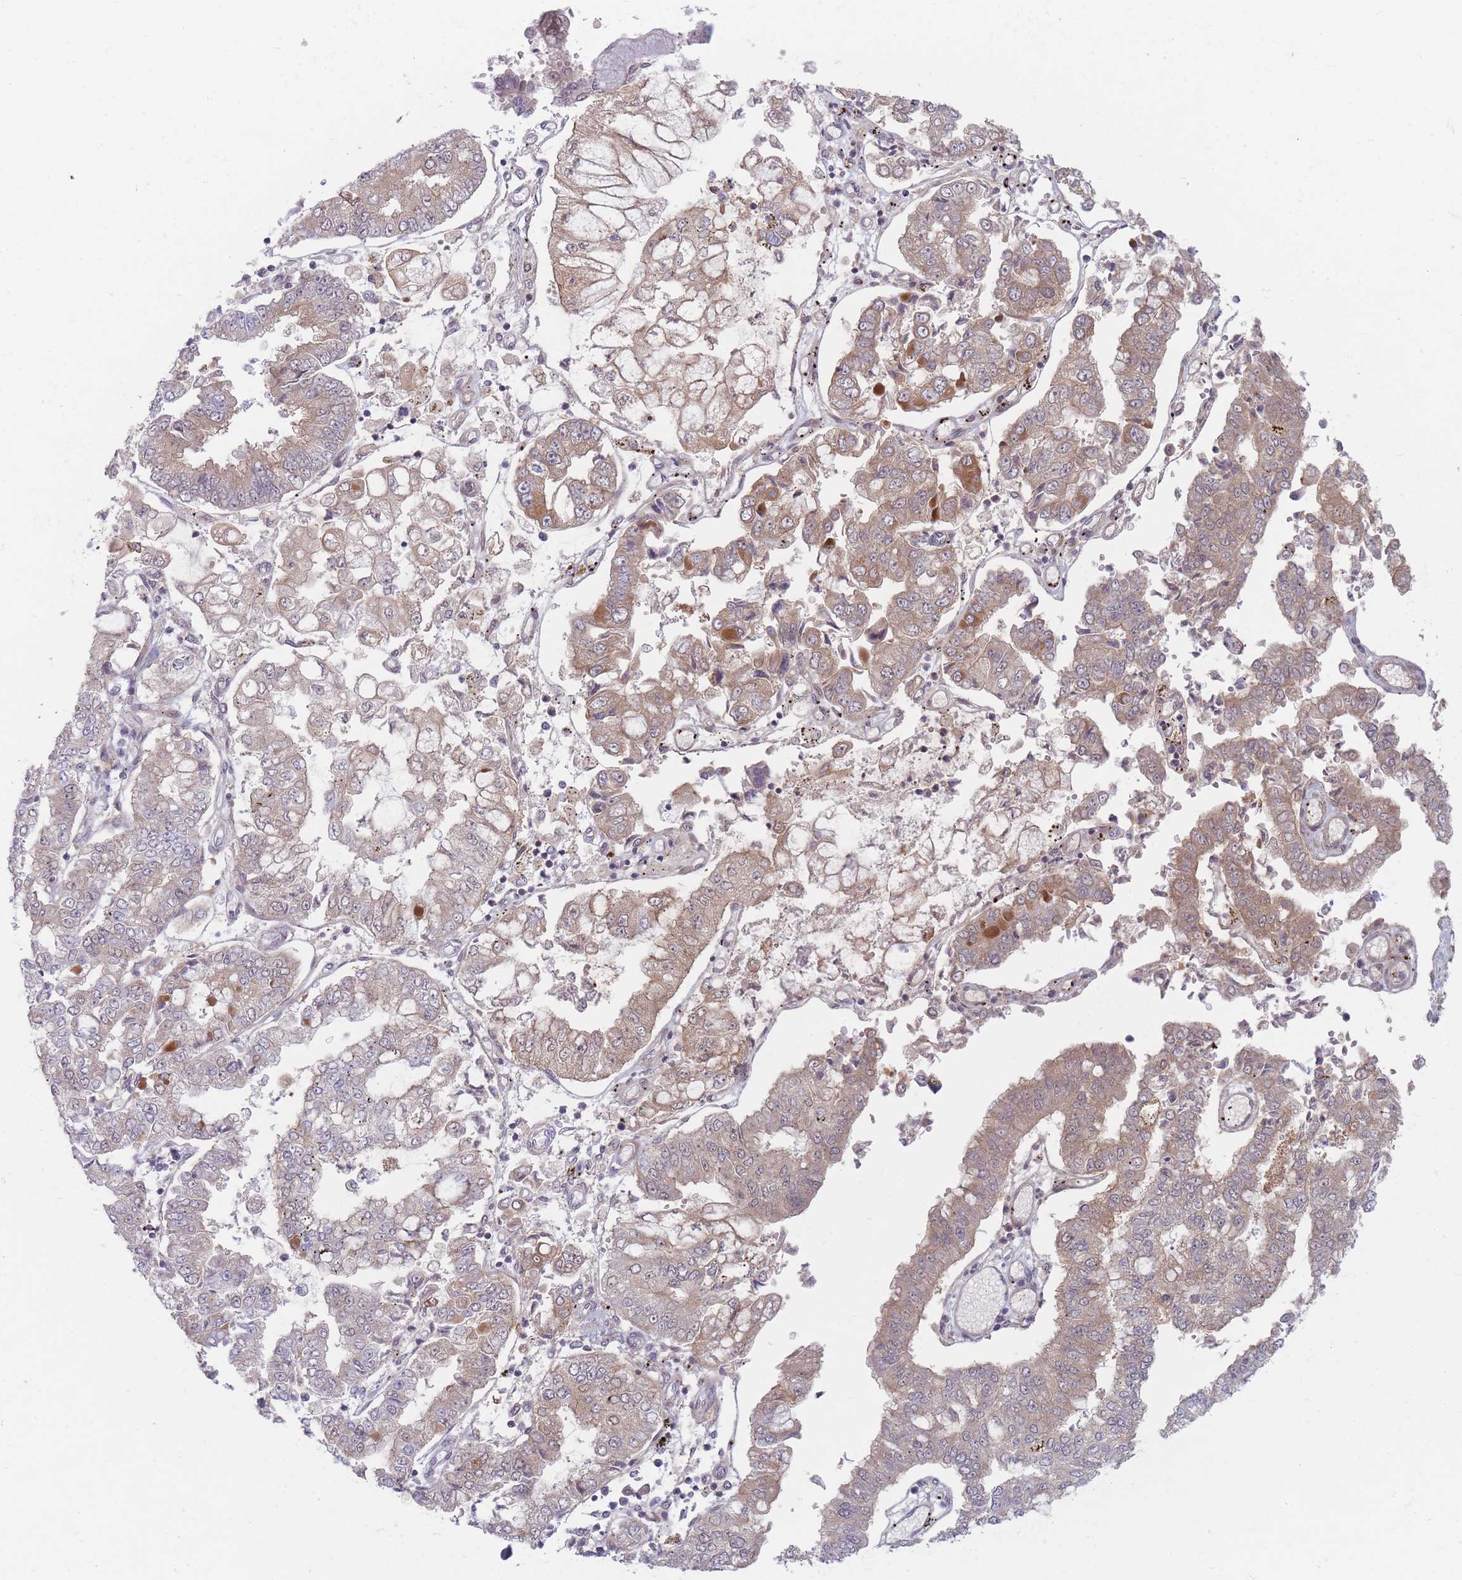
{"staining": {"intensity": "moderate", "quantity": "25%-75%", "location": "cytoplasmic/membranous"}, "tissue": "stomach cancer", "cell_type": "Tumor cells", "image_type": "cancer", "snomed": [{"axis": "morphology", "description": "Adenocarcinoma, NOS"}, {"axis": "topography", "description": "Stomach"}], "caption": "Immunohistochemical staining of stomach adenocarcinoma demonstrates medium levels of moderate cytoplasmic/membranous staining in approximately 25%-75% of tumor cells.", "gene": "IFNA6", "patient": {"sex": "male", "age": 76}}